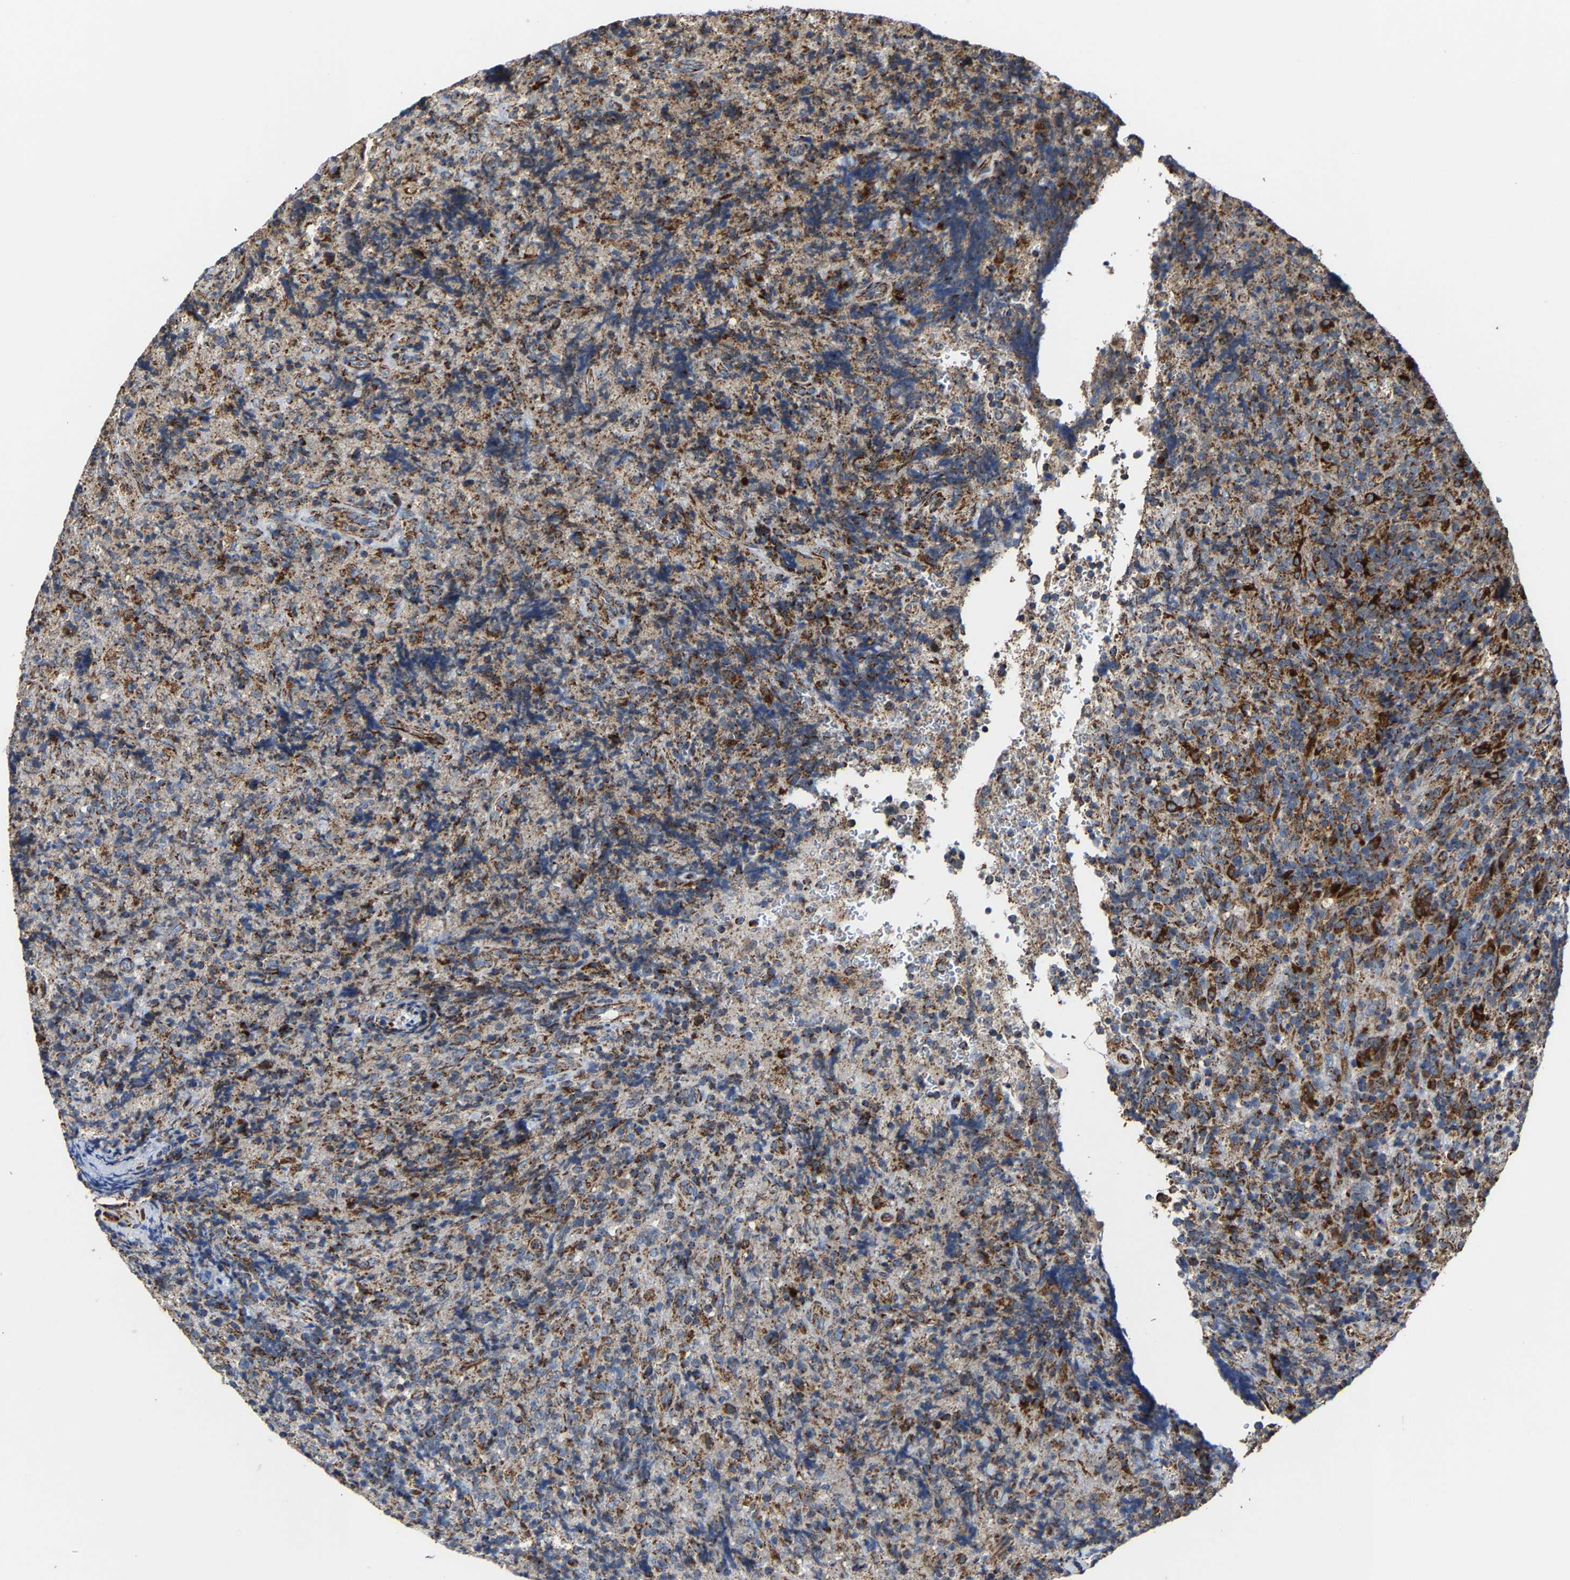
{"staining": {"intensity": "moderate", "quantity": ">75%", "location": "cytoplasmic/membranous"}, "tissue": "lymphoma", "cell_type": "Tumor cells", "image_type": "cancer", "snomed": [{"axis": "morphology", "description": "Malignant lymphoma, non-Hodgkin's type, High grade"}, {"axis": "topography", "description": "Tonsil"}], "caption": "Malignant lymphoma, non-Hodgkin's type (high-grade) tissue exhibits moderate cytoplasmic/membranous expression in approximately >75% of tumor cells (DAB IHC with brightfield microscopy, high magnification).", "gene": "NDUFV3", "patient": {"sex": "female", "age": 36}}